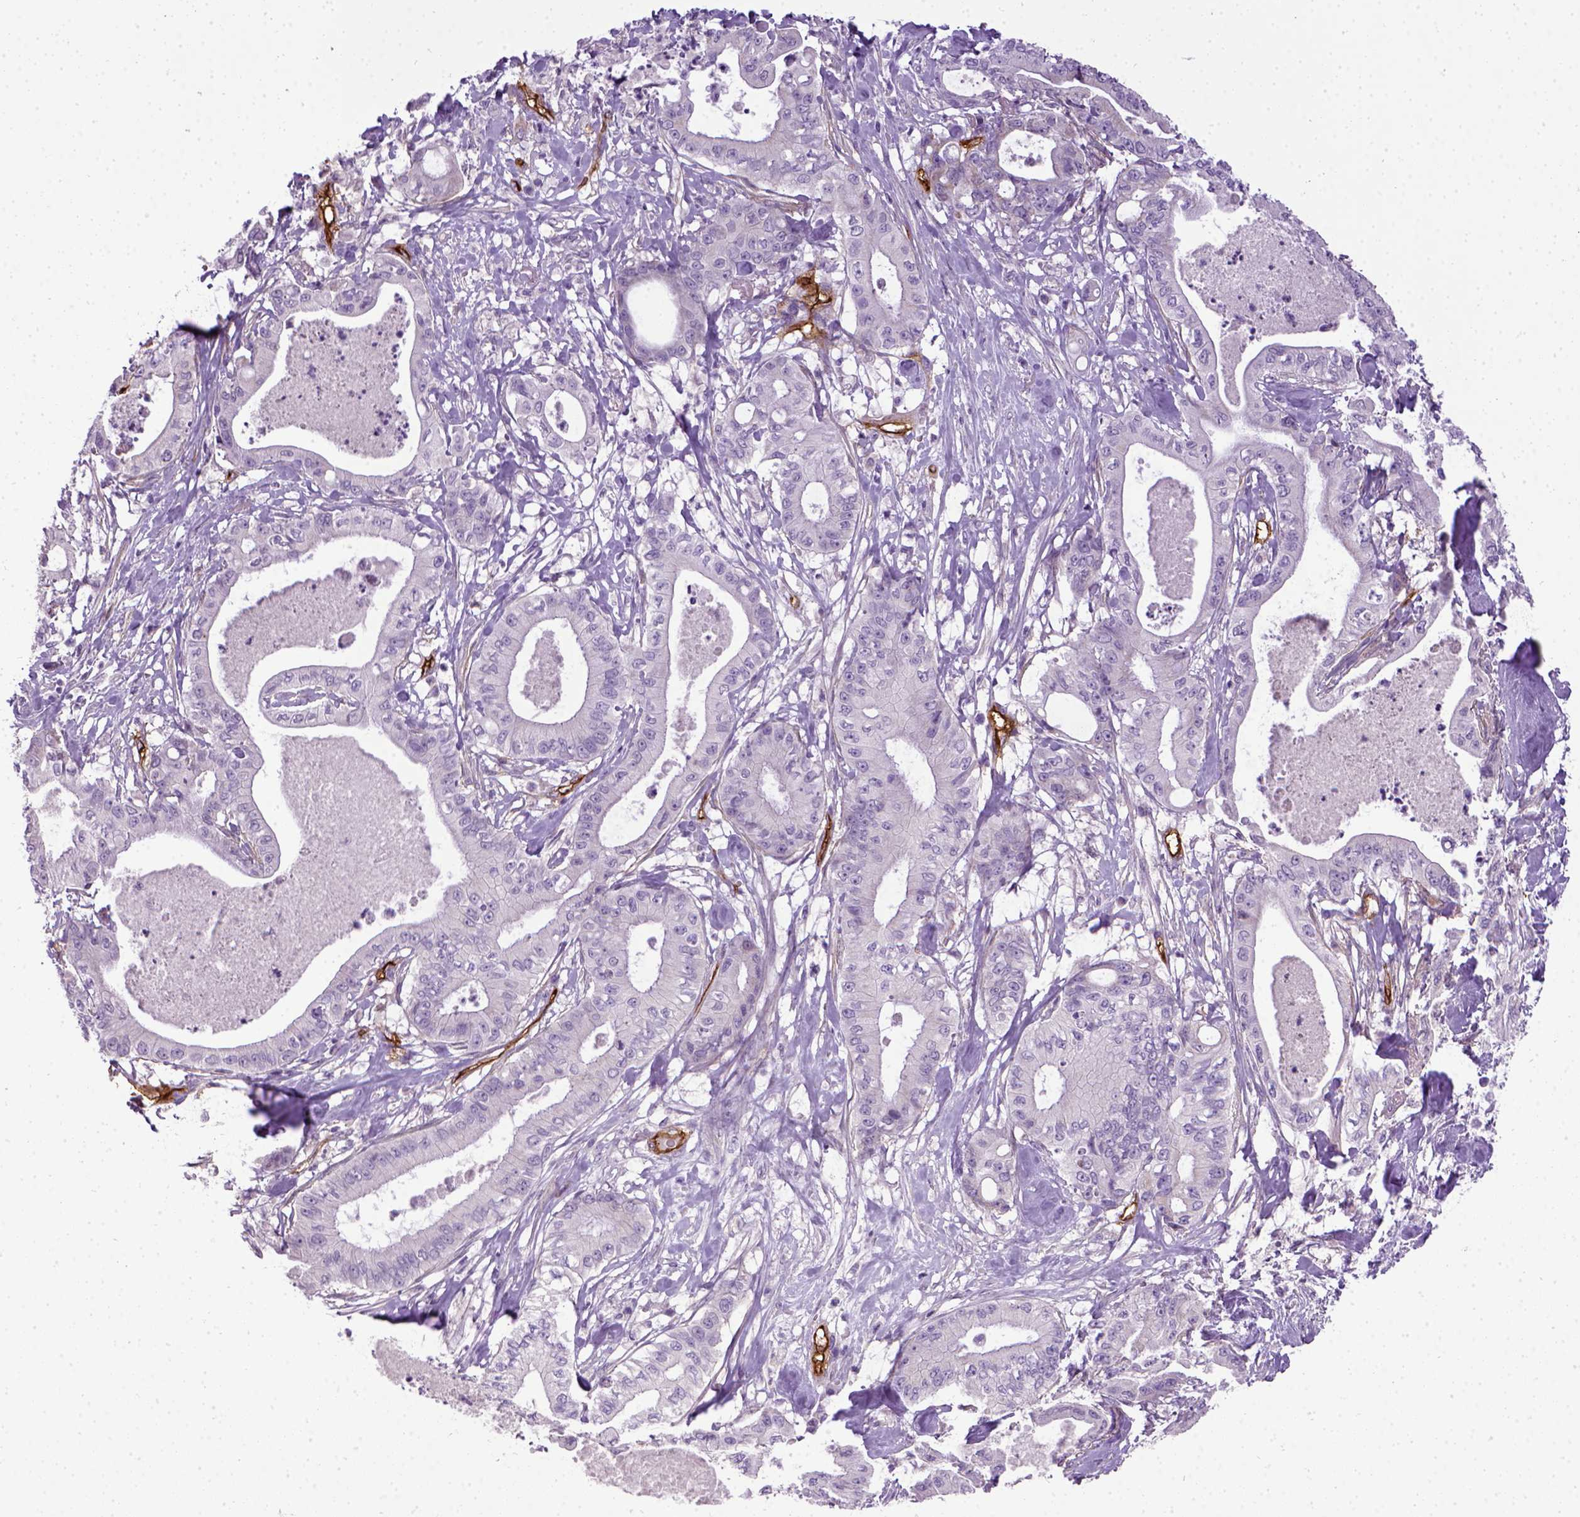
{"staining": {"intensity": "negative", "quantity": "none", "location": "none"}, "tissue": "pancreatic cancer", "cell_type": "Tumor cells", "image_type": "cancer", "snomed": [{"axis": "morphology", "description": "Adenocarcinoma, NOS"}, {"axis": "topography", "description": "Pancreas"}], "caption": "Tumor cells are negative for protein expression in human pancreatic adenocarcinoma.", "gene": "ENG", "patient": {"sex": "male", "age": 71}}